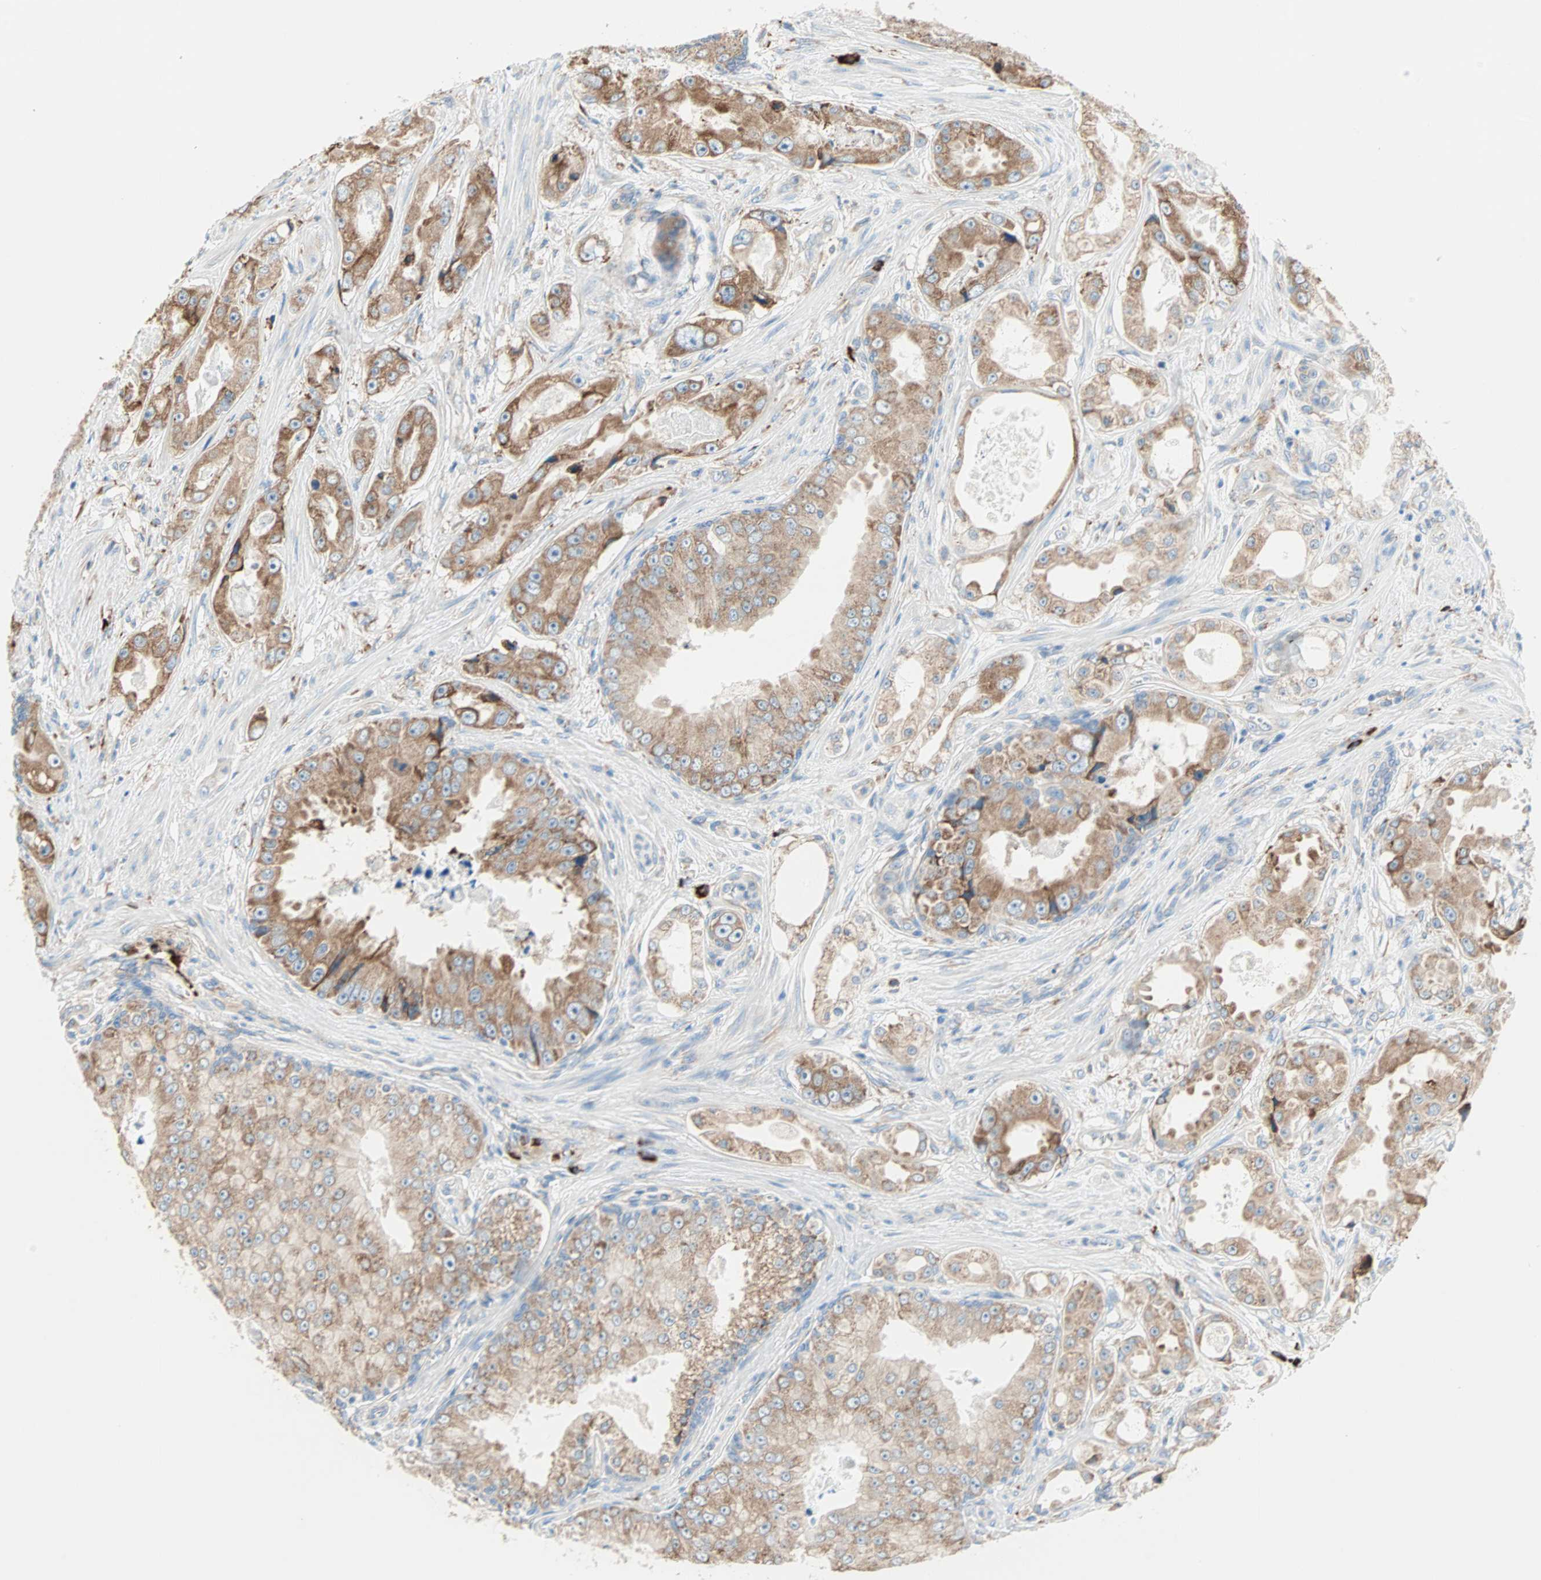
{"staining": {"intensity": "moderate", "quantity": ">75%", "location": "cytoplasmic/membranous"}, "tissue": "prostate cancer", "cell_type": "Tumor cells", "image_type": "cancer", "snomed": [{"axis": "morphology", "description": "Adenocarcinoma, High grade"}, {"axis": "topography", "description": "Prostate"}], "caption": "Immunohistochemistry (IHC) (DAB (3,3'-diaminobenzidine)) staining of human high-grade adenocarcinoma (prostate) shows moderate cytoplasmic/membranous protein positivity in about >75% of tumor cells. (DAB (3,3'-diaminobenzidine) = brown stain, brightfield microscopy at high magnification).", "gene": "PLCXD1", "patient": {"sex": "male", "age": 73}}